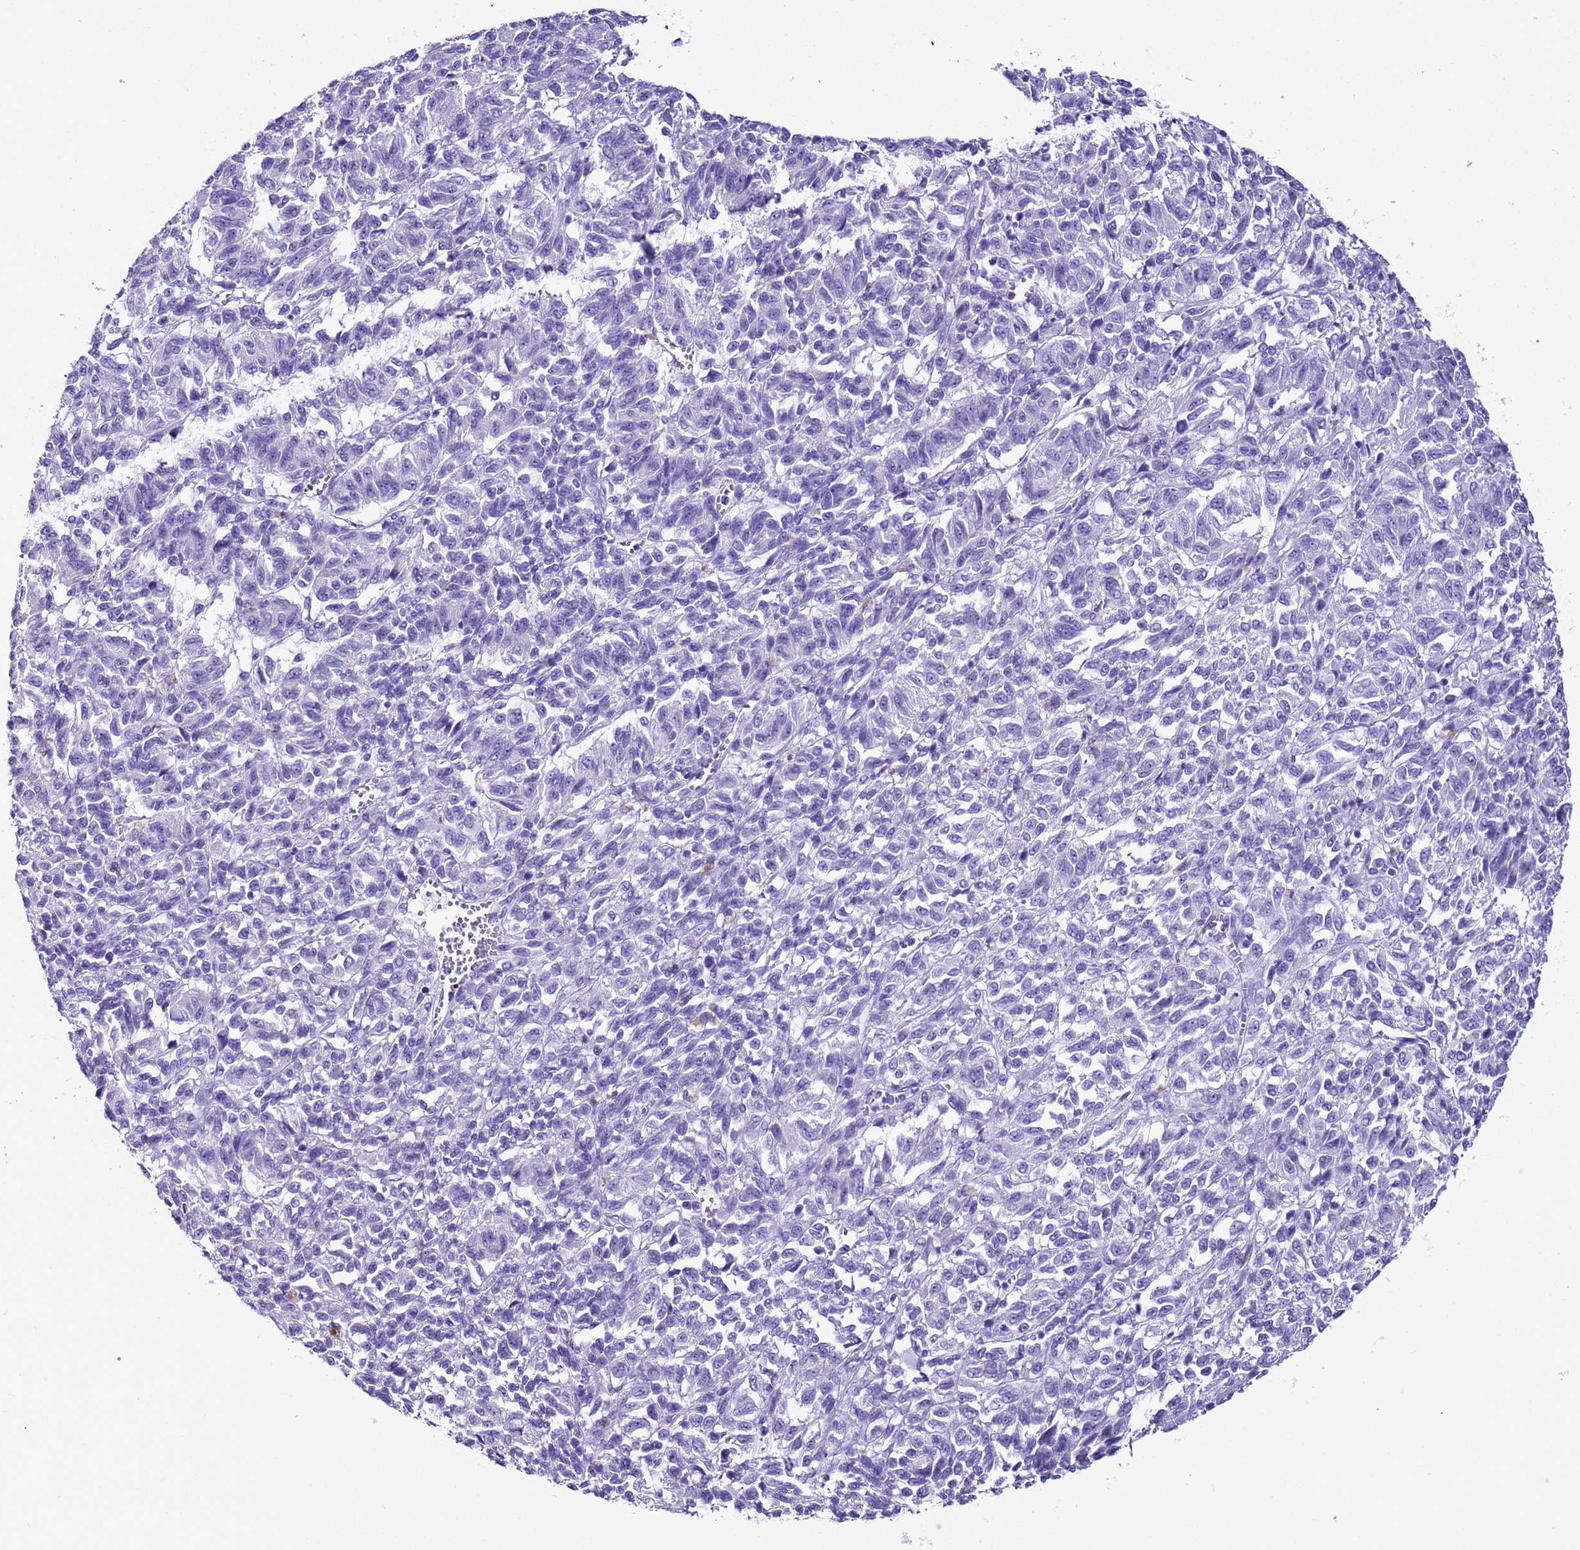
{"staining": {"intensity": "negative", "quantity": "none", "location": "none"}, "tissue": "melanoma", "cell_type": "Tumor cells", "image_type": "cancer", "snomed": [{"axis": "morphology", "description": "Malignant melanoma, Metastatic site"}, {"axis": "topography", "description": "Lung"}], "caption": "This is a photomicrograph of immunohistochemistry staining of malignant melanoma (metastatic site), which shows no expression in tumor cells.", "gene": "LCMT1", "patient": {"sex": "male", "age": 64}}